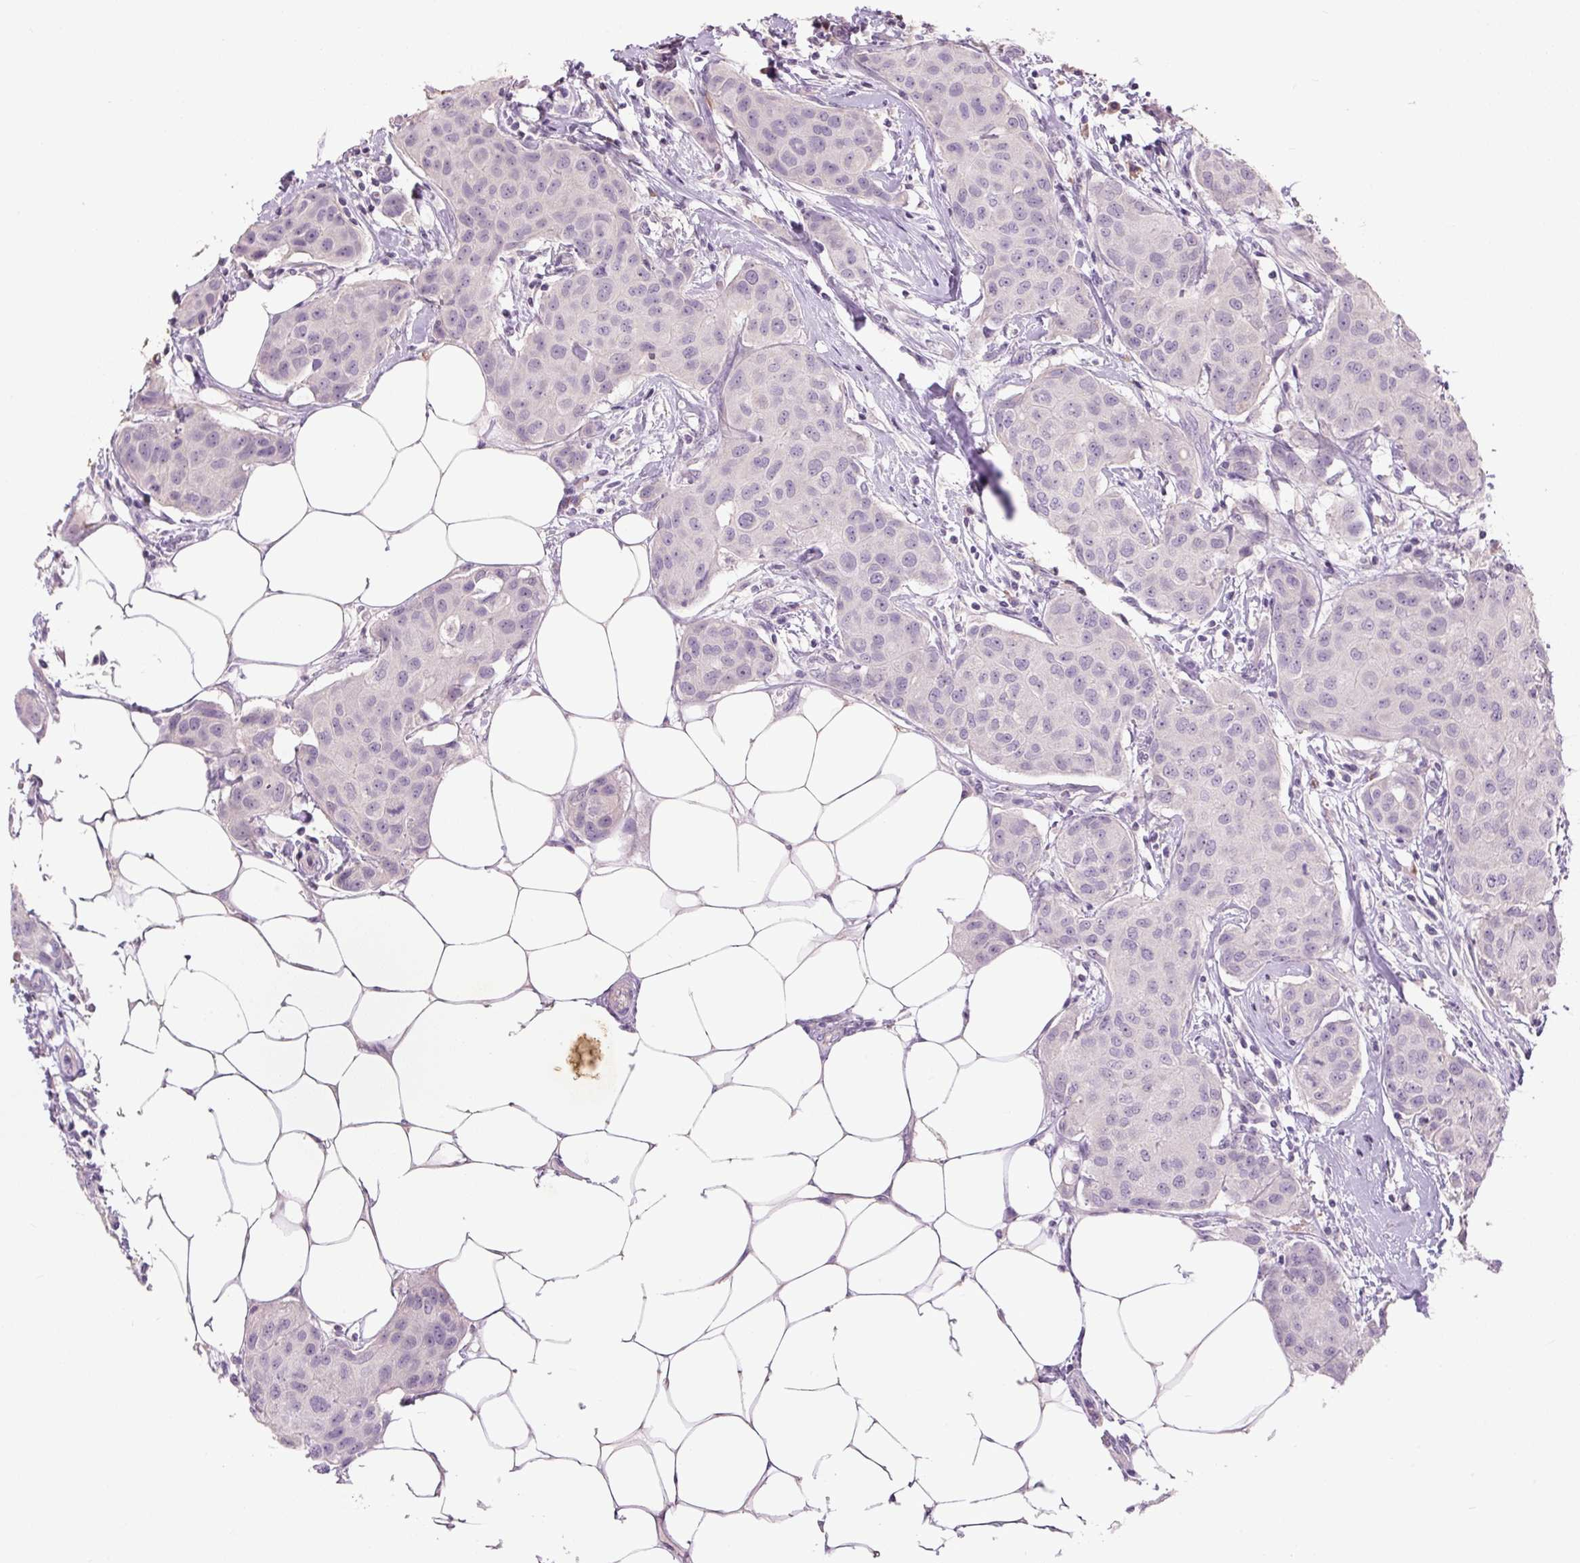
{"staining": {"intensity": "negative", "quantity": "none", "location": "none"}, "tissue": "breast cancer", "cell_type": "Tumor cells", "image_type": "cancer", "snomed": [{"axis": "morphology", "description": "Duct carcinoma"}, {"axis": "topography", "description": "Breast"}, {"axis": "topography", "description": "Lymph node"}], "caption": "Breast cancer stained for a protein using immunohistochemistry (IHC) reveals no expression tumor cells.", "gene": "TMEM100", "patient": {"sex": "female", "age": 80}}